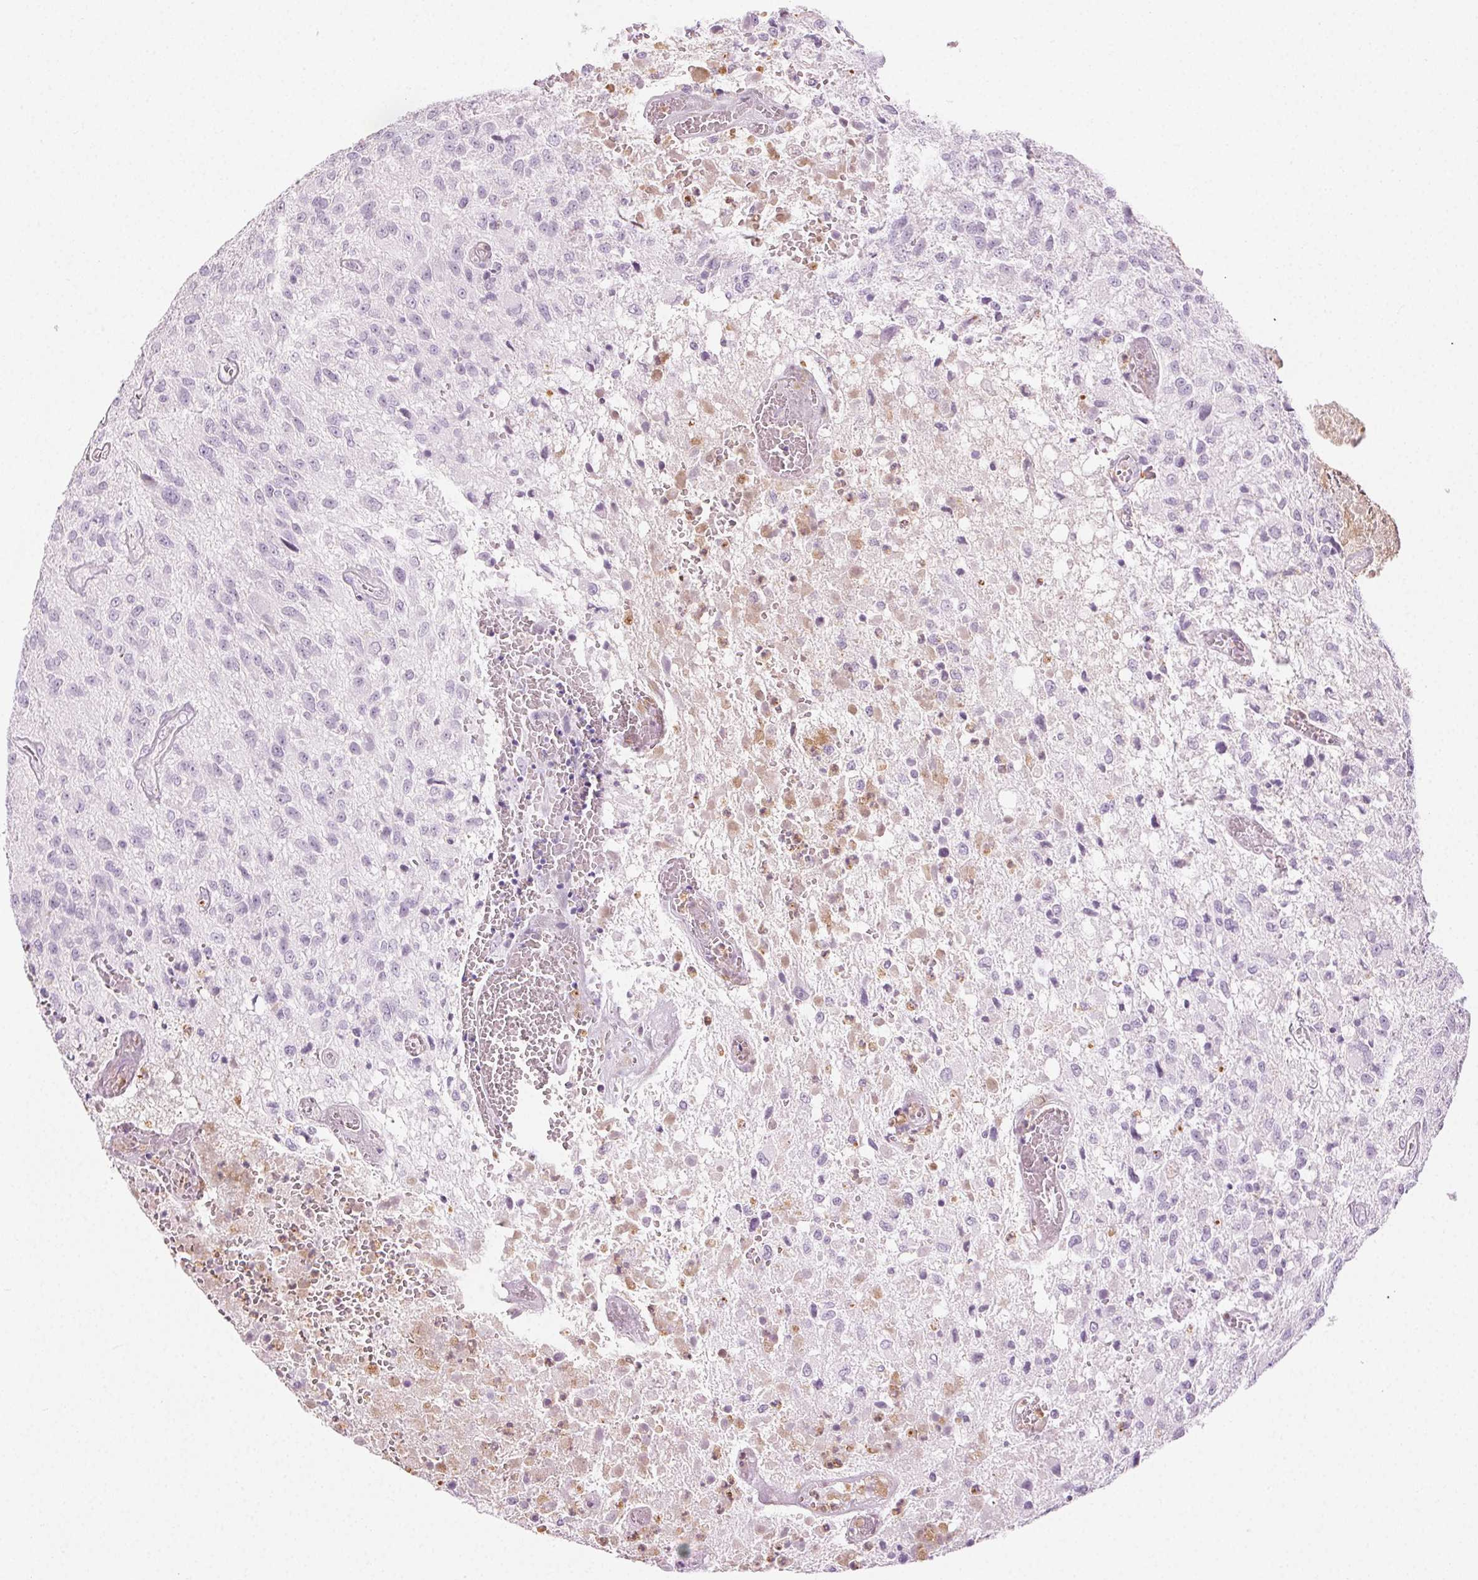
{"staining": {"intensity": "negative", "quantity": "none", "location": "none"}, "tissue": "glioma", "cell_type": "Tumor cells", "image_type": "cancer", "snomed": [{"axis": "morphology", "description": "Glioma, malignant, Low grade"}, {"axis": "topography", "description": "Brain"}], "caption": "Tumor cells show no significant protein expression in malignant glioma (low-grade).", "gene": "MPO", "patient": {"sex": "male", "age": 66}}